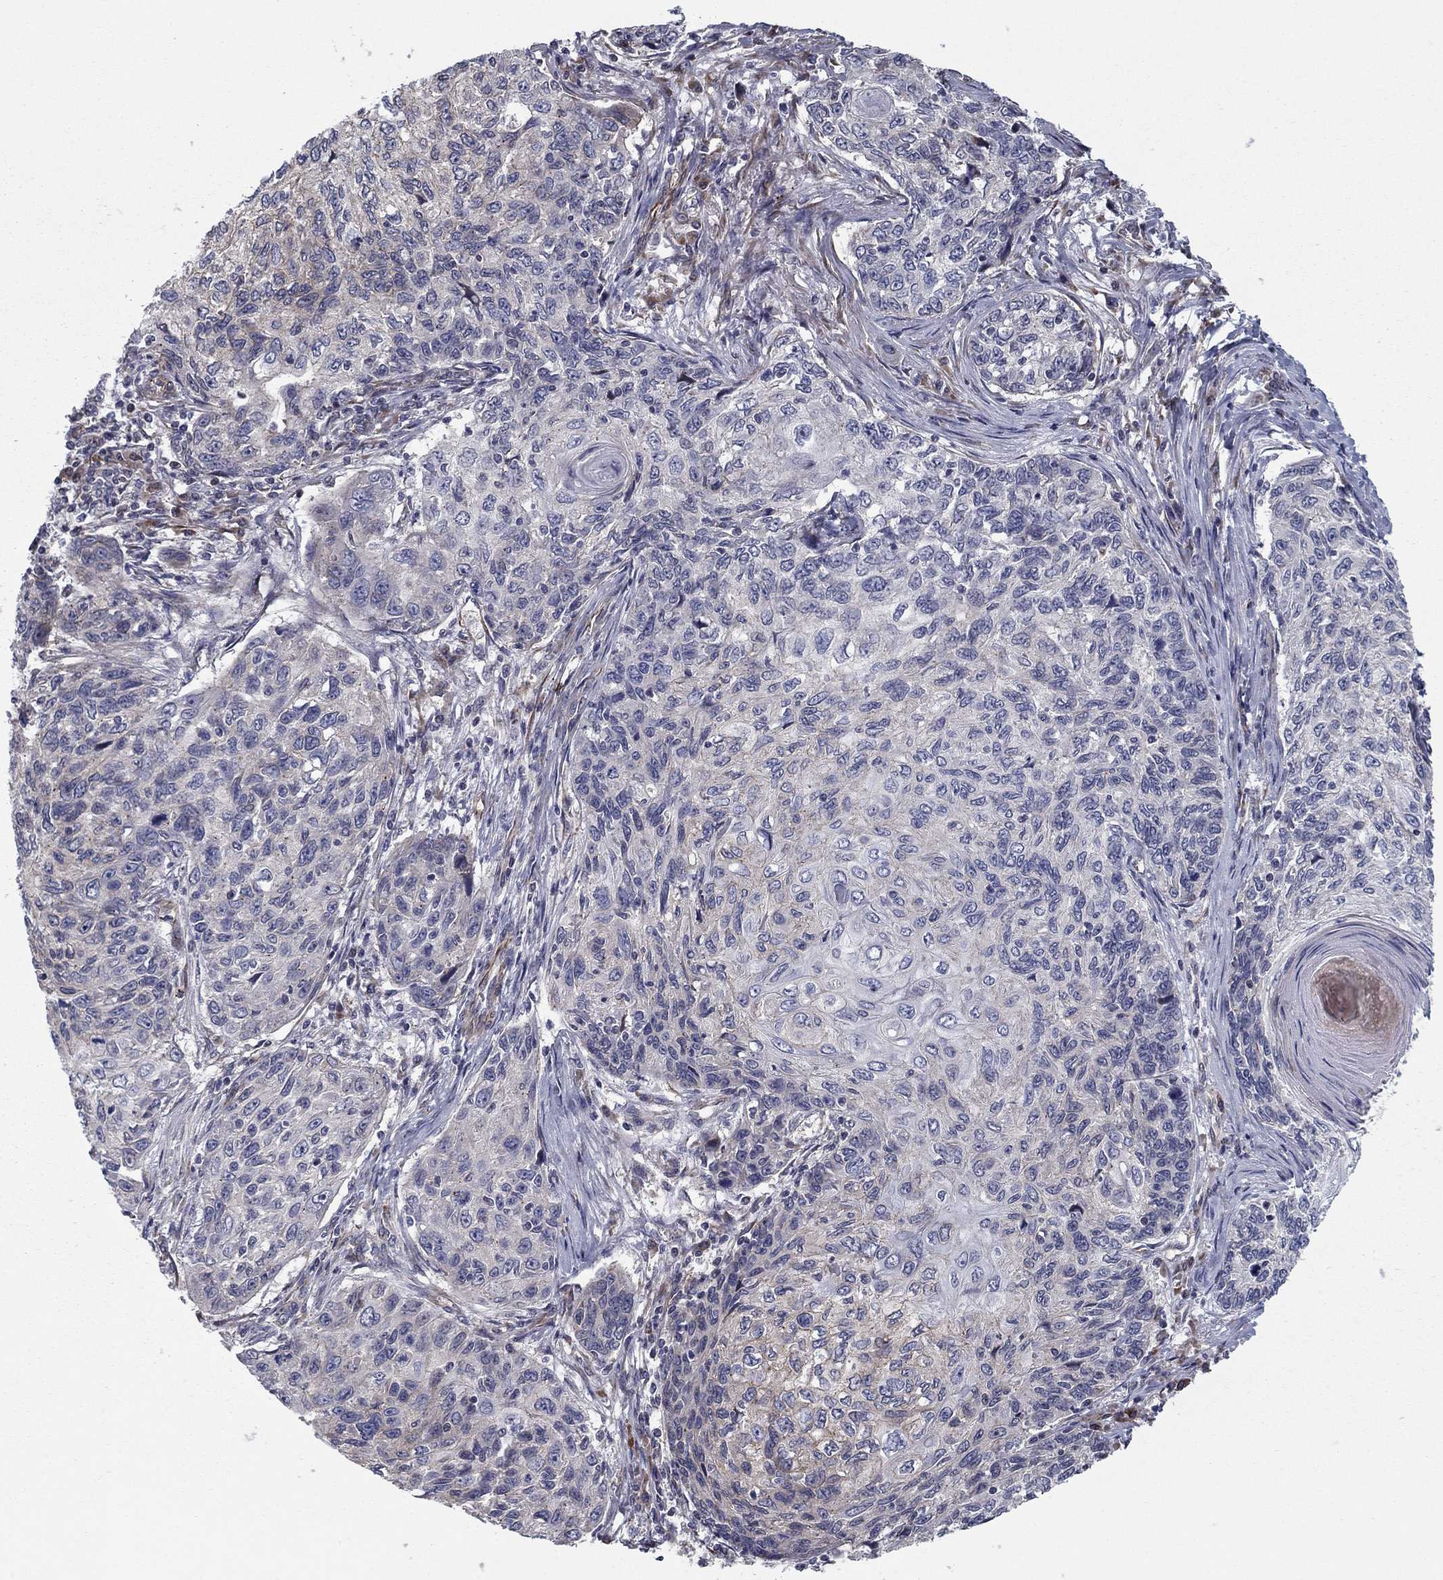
{"staining": {"intensity": "negative", "quantity": "none", "location": "none"}, "tissue": "skin cancer", "cell_type": "Tumor cells", "image_type": "cancer", "snomed": [{"axis": "morphology", "description": "Squamous cell carcinoma, NOS"}, {"axis": "topography", "description": "Skin"}], "caption": "Skin cancer (squamous cell carcinoma) stained for a protein using IHC displays no staining tumor cells.", "gene": "CLSTN1", "patient": {"sex": "male", "age": 92}}